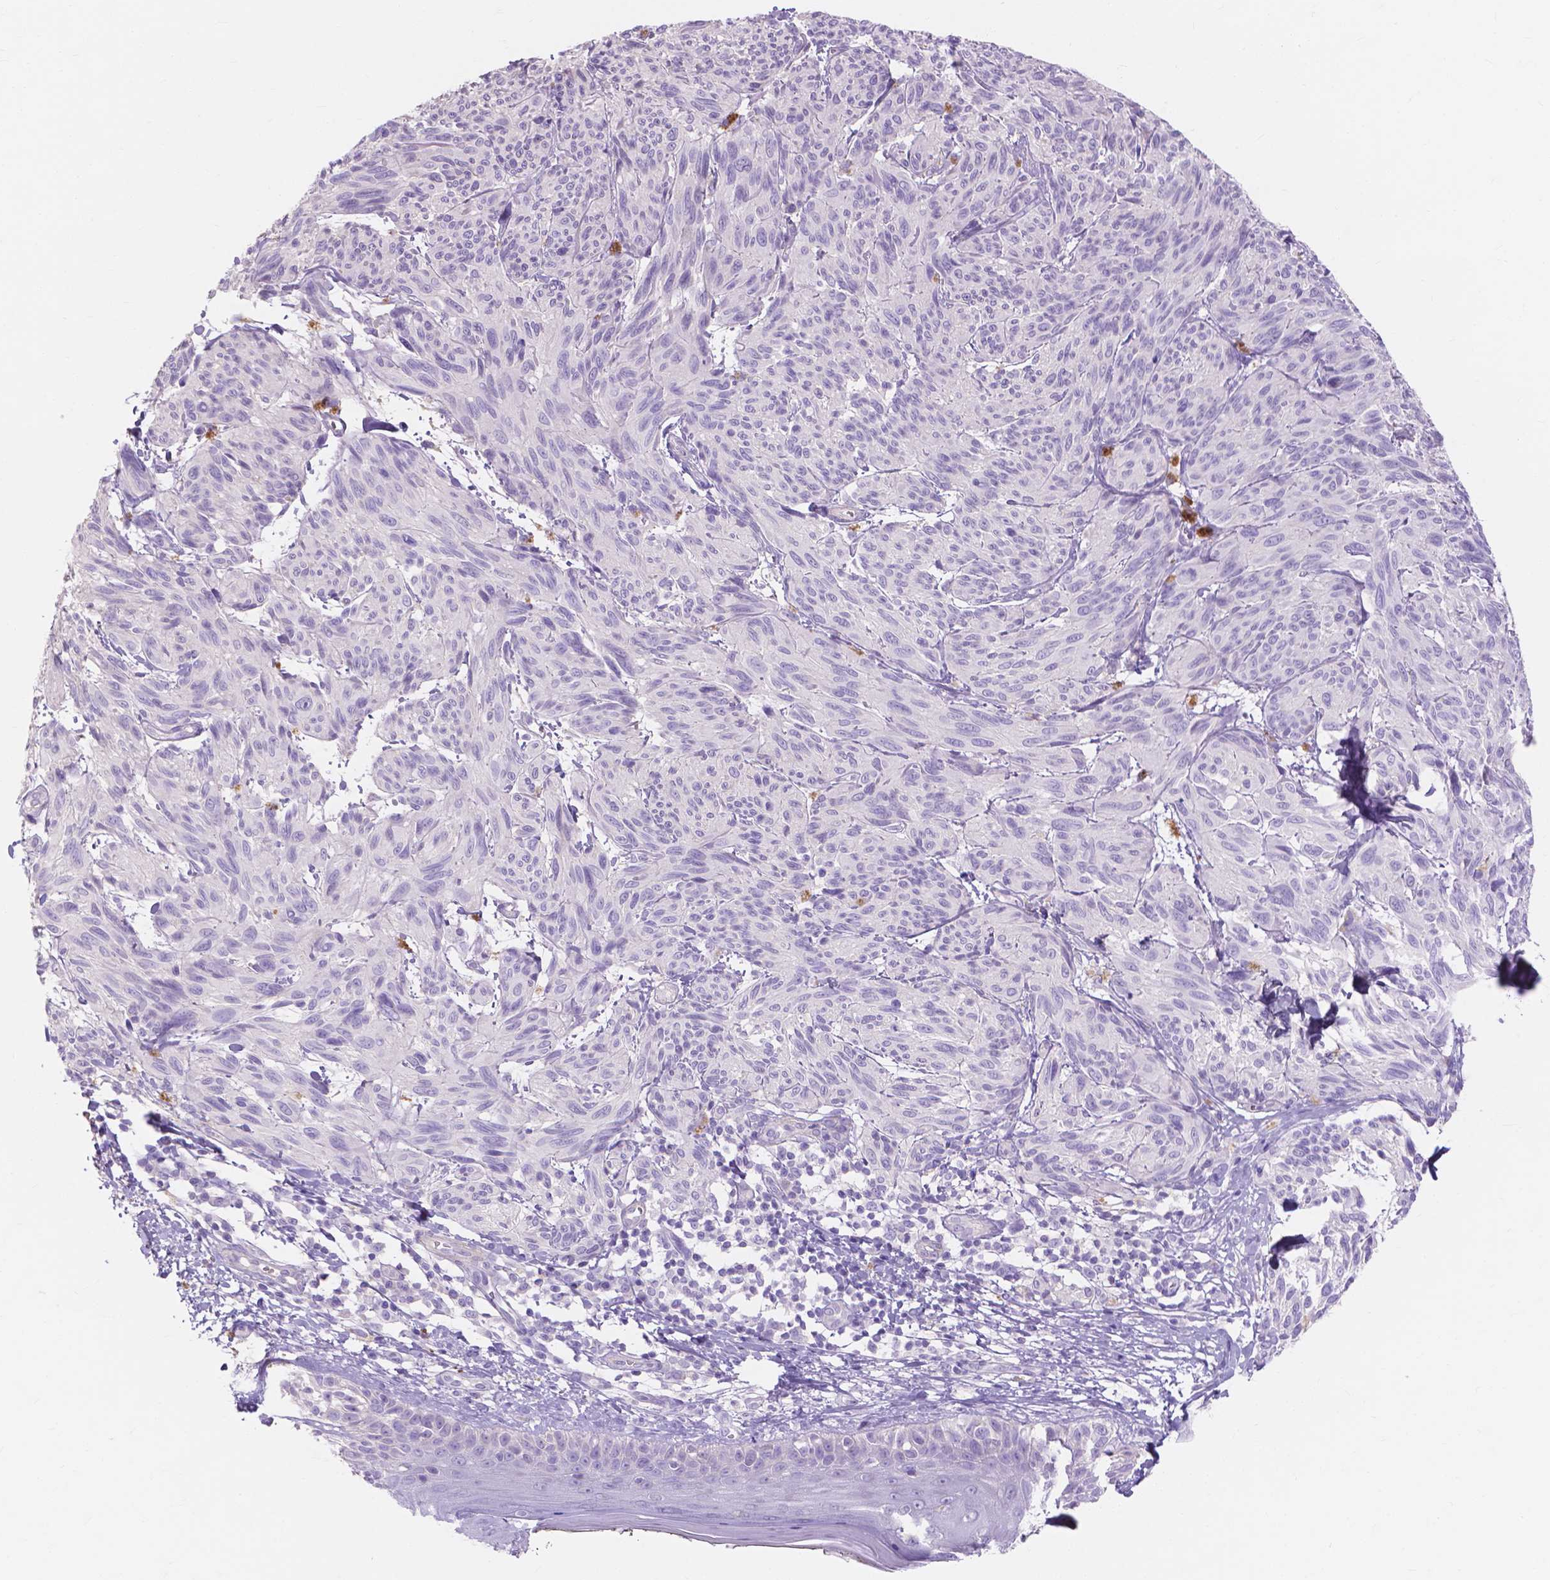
{"staining": {"intensity": "negative", "quantity": "none", "location": "none"}, "tissue": "melanoma", "cell_type": "Tumor cells", "image_type": "cancer", "snomed": [{"axis": "morphology", "description": "Malignant melanoma, NOS"}, {"axis": "topography", "description": "Skin"}], "caption": "Tumor cells show no significant expression in malignant melanoma.", "gene": "MBLAC1", "patient": {"sex": "male", "age": 79}}